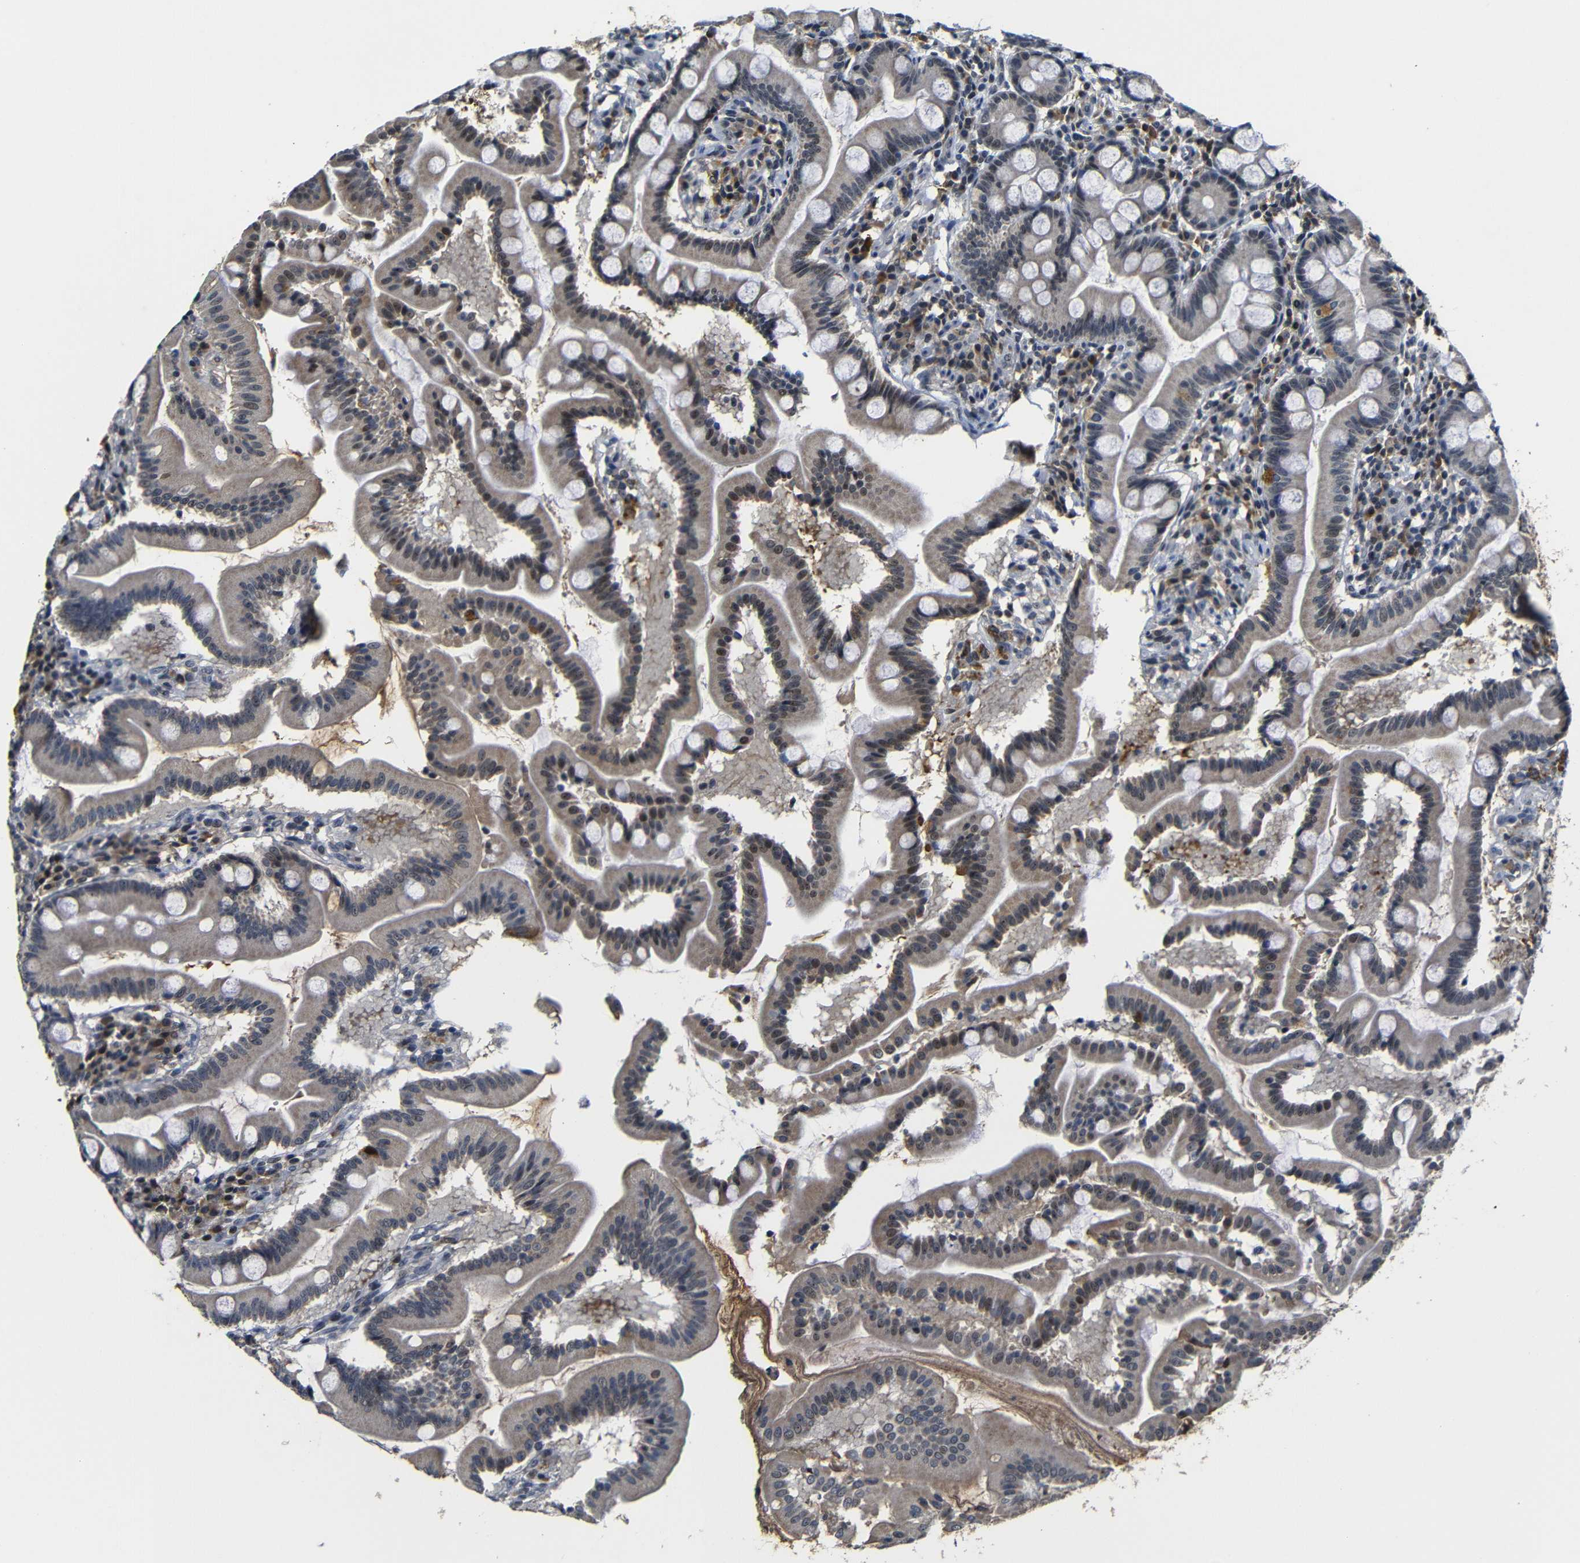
{"staining": {"intensity": "moderate", "quantity": "25%-75%", "location": "cytoplasmic/membranous,nuclear"}, "tissue": "duodenum", "cell_type": "Glandular cells", "image_type": "normal", "snomed": [{"axis": "morphology", "description": "Normal tissue, NOS"}, {"axis": "topography", "description": "Duodenum"}], "caption": "Duodenum was stained to show a protein in brown. There is medium levels of moderate cytoplasmic/membranous,nuclear expression in approximately 25%-75% of glandular cells. (DAB (3,3'-diaminobenzidine) = brown stain, brightfield microscopy at high magnification).", "gene": "MYC", "patient": {"sex": "male", "age": 50}}